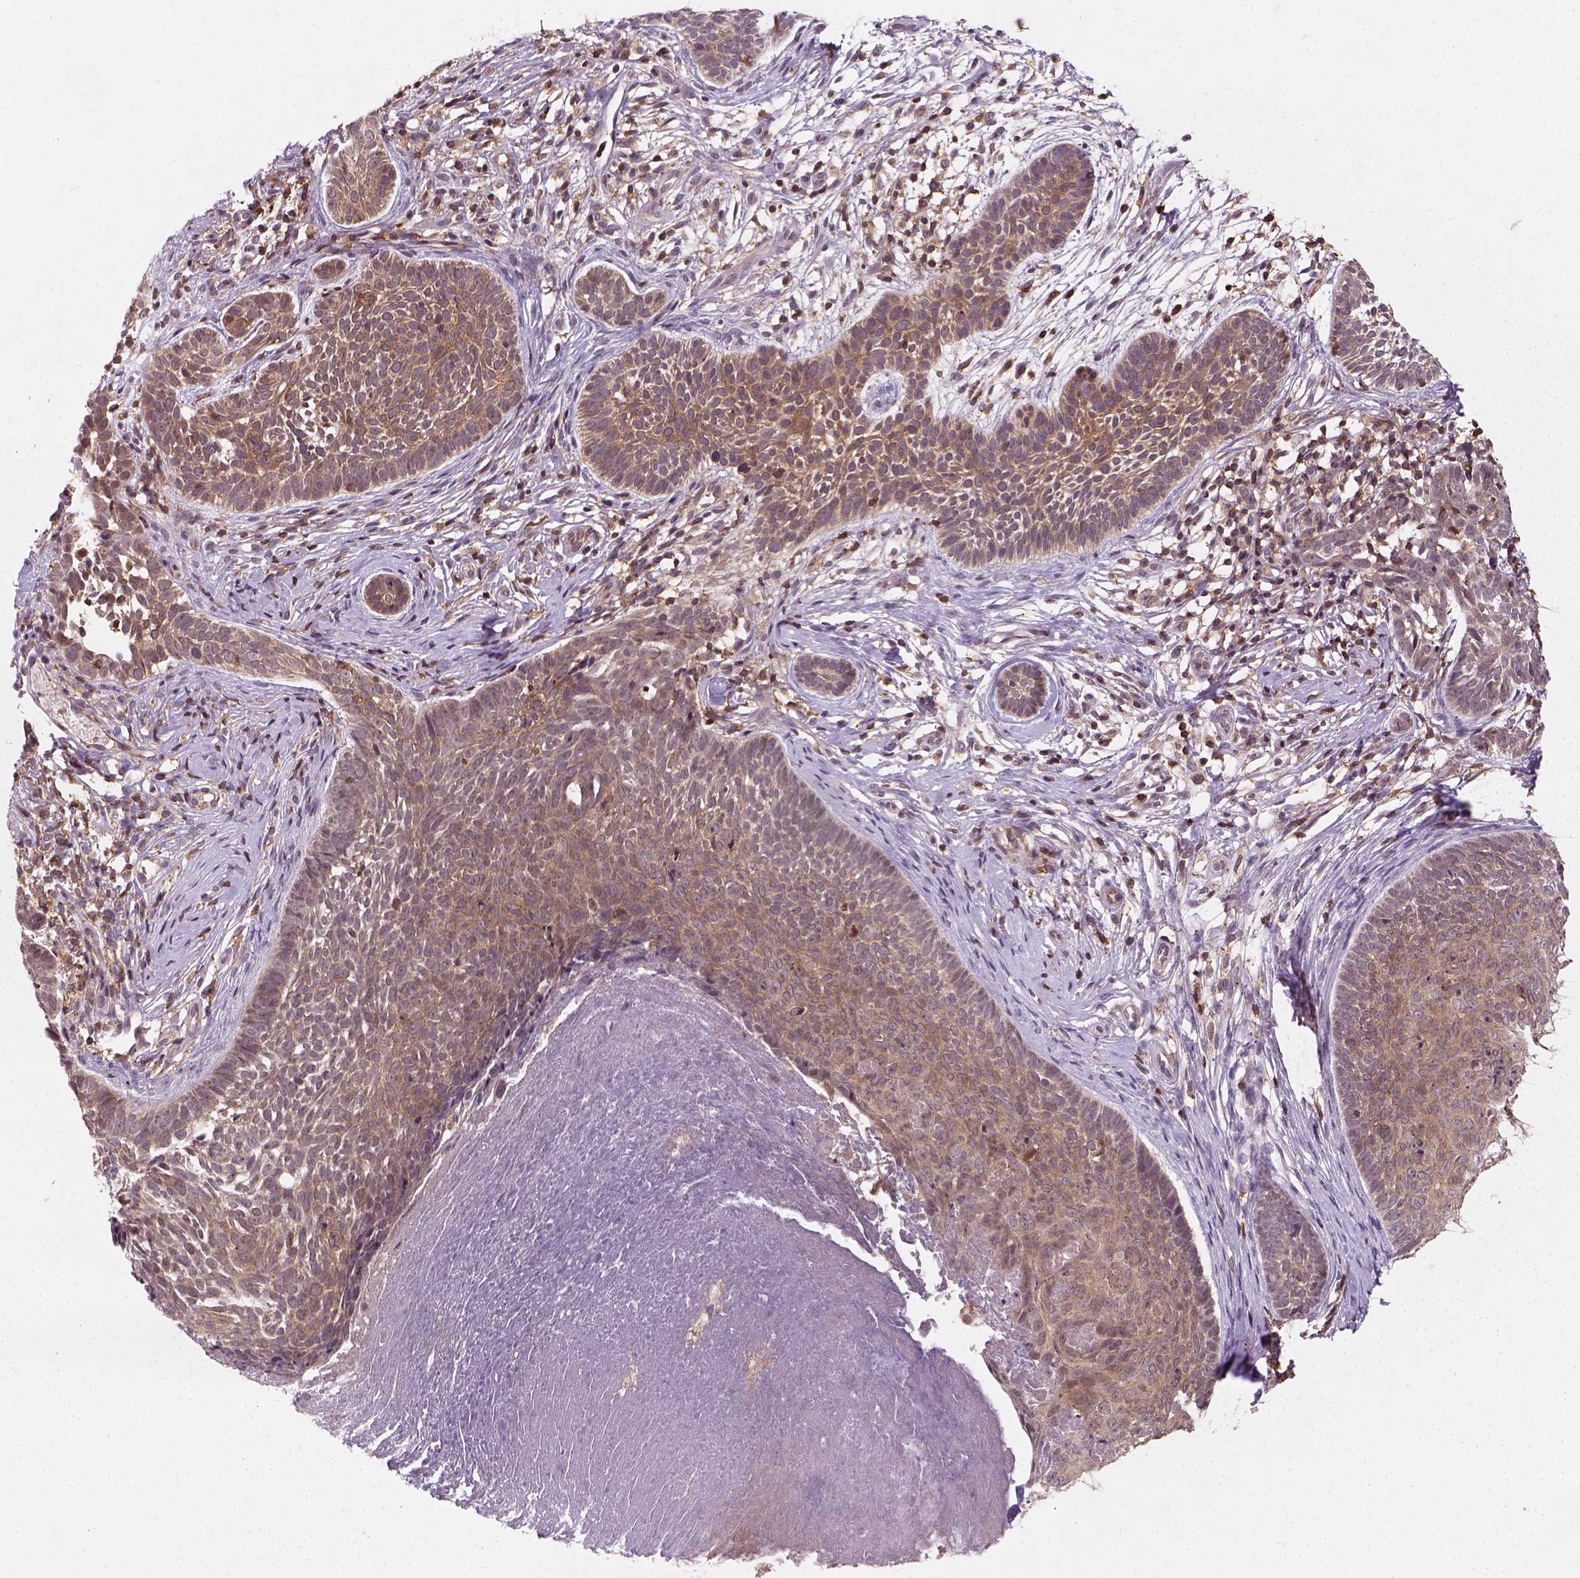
{"staining": {"intensity": "moderate", "quantity": ">75%", "location": "cytoplasmic/membranous"}, "tissue": "skin cancer", "cell_type": "Tumor cells", "image_type": "cancer", "snomed": [{"axis": "morphology", "description": "Basal cell carcinoma"}, {"axis": "topography", "description": "Skin"}], "caption": "A brown stain highlights moderate cytoplasmic/membranous staining of a protein in basal cell carcinoma (skin) tumor cells.", "gene": "CAMKK1", "patient": {"sex": "male", "age": 85}}